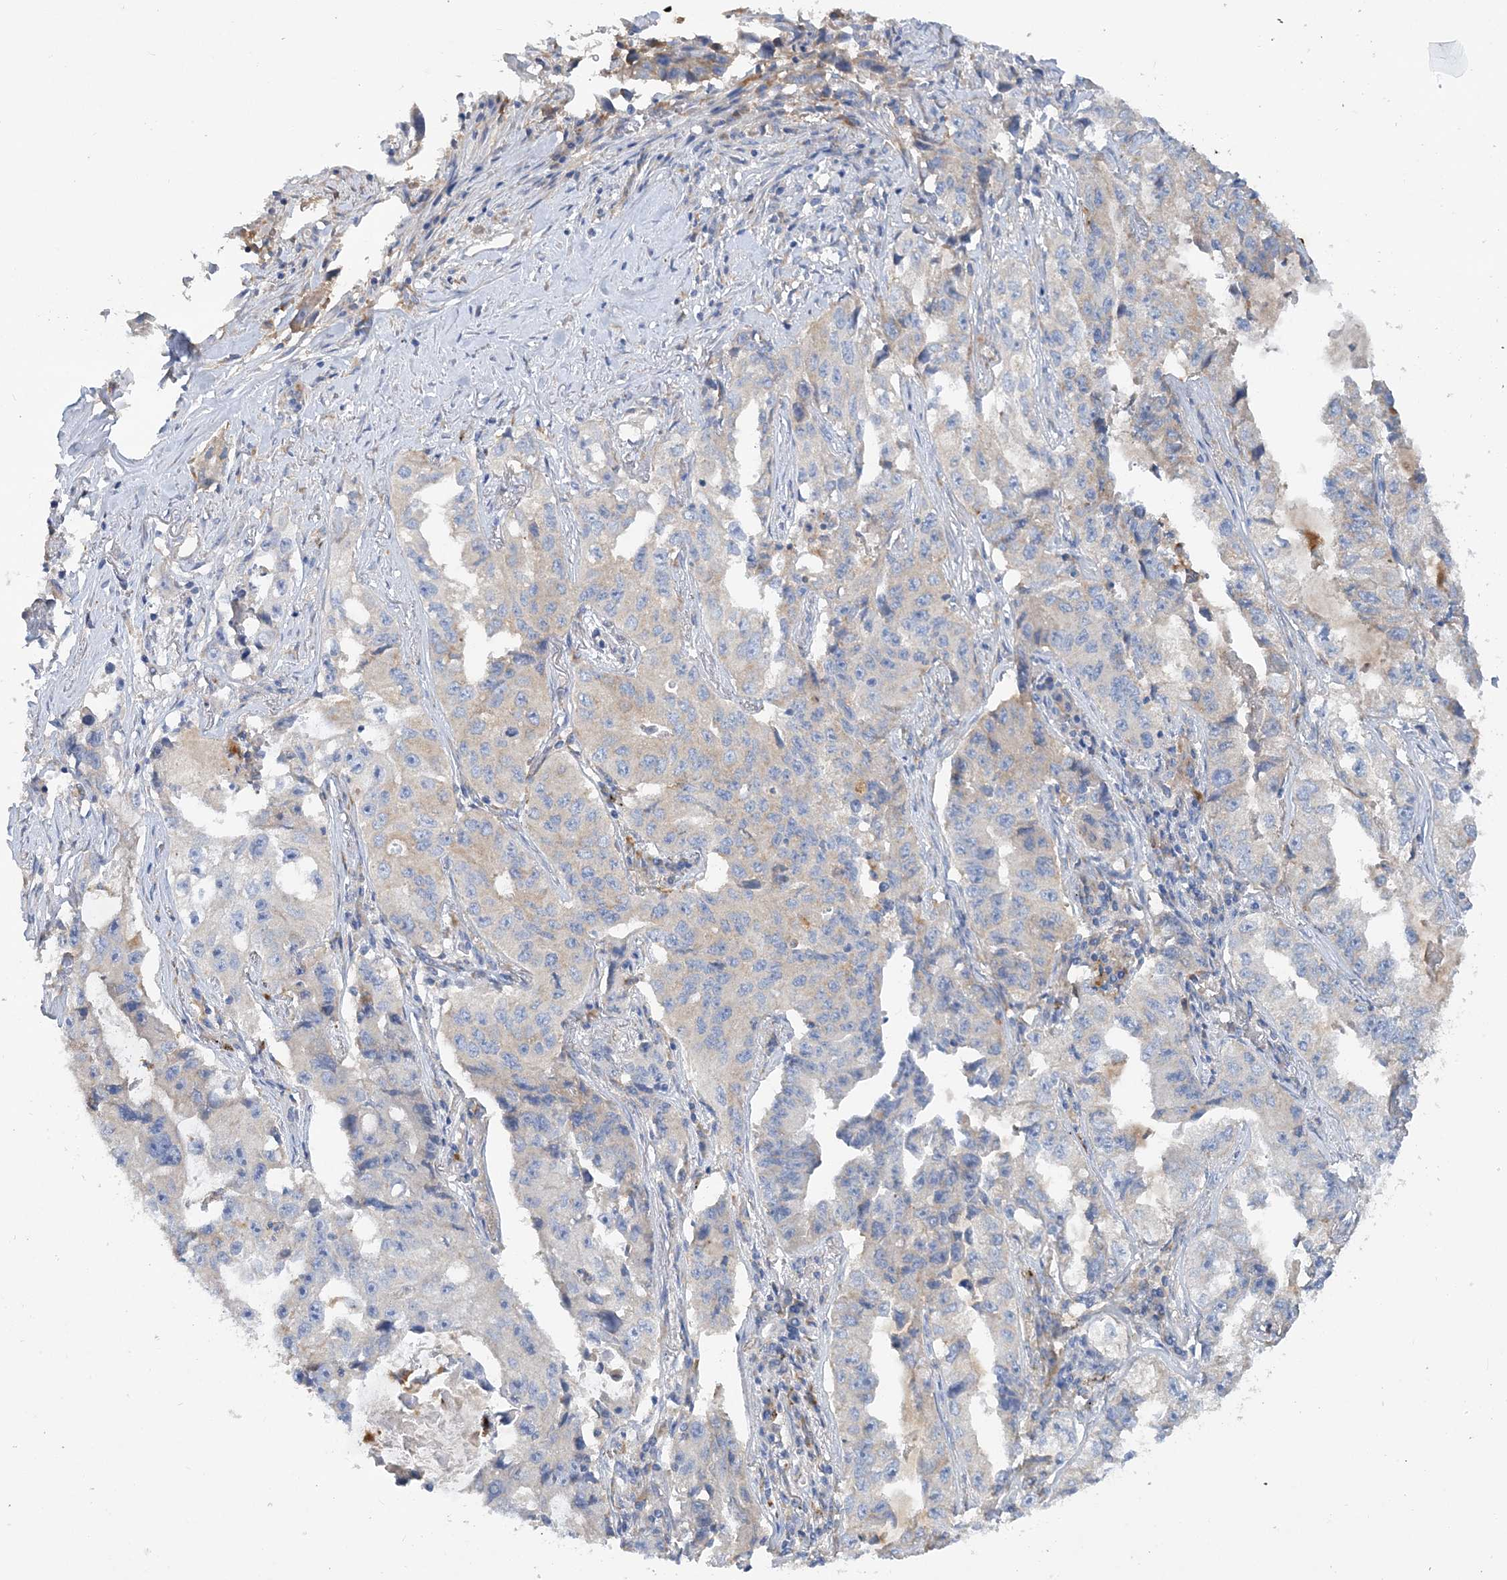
{"staining": {"intensity": "negative", "quantity": "none", "location": "none"}, "tissue": "lung cancer", "cell_type": "Tumor cells", "image_type": "cancer", "snomed": [{"axis": "morphology", "description": "Adenocarcinoma, NOS"}, {"axis": "topography", "description": "Lung"}], "caption": "High magnification brightfield microscopy of adenocarcinoma (lung) stained with DAB (brown) and counterstained with hematoxylin (blue): tumor cells show no significant positivity.", "gene": "GRINA", "patient": {"sex": "female", "age": 51}}